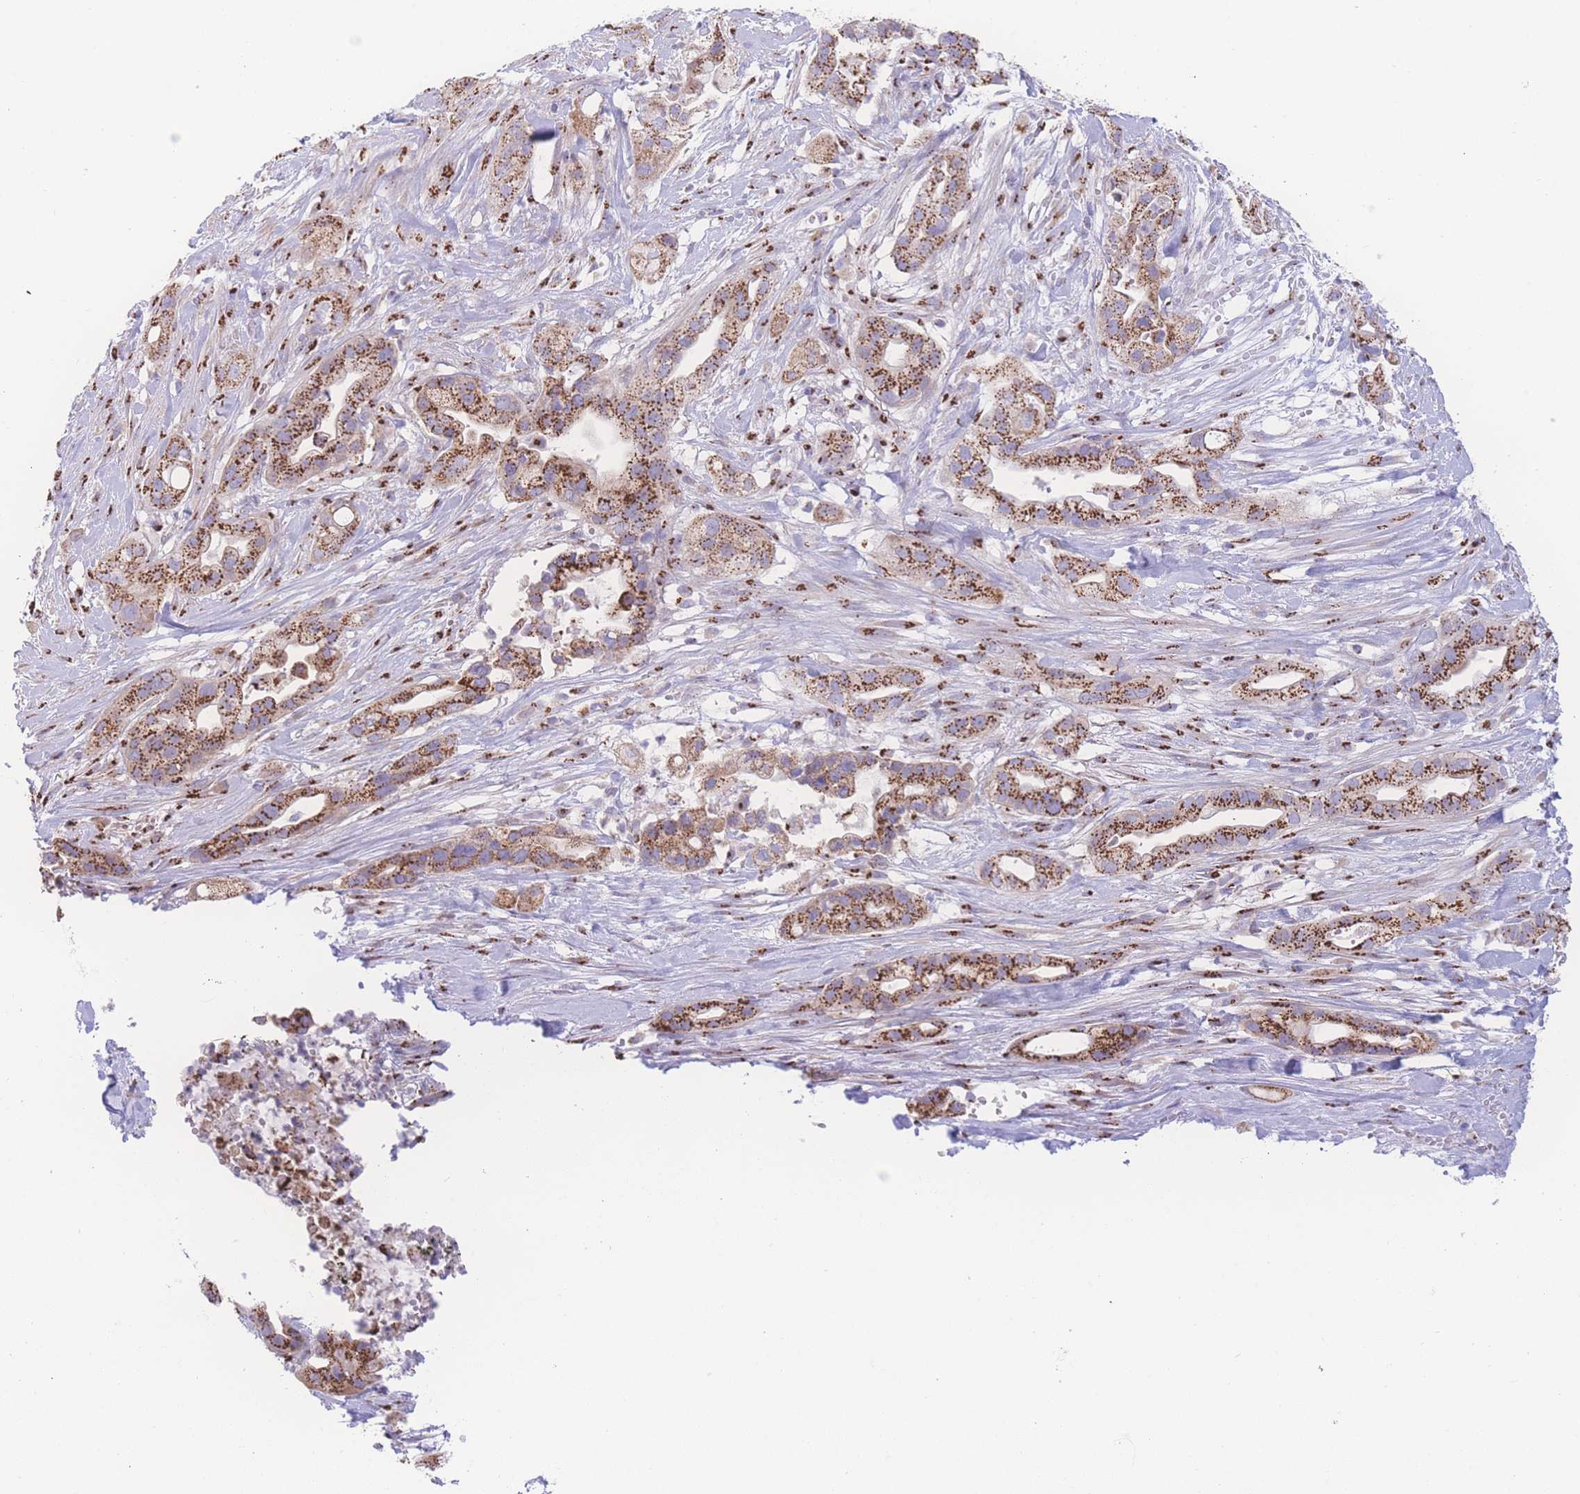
{"staining": {"intensity": "strong", "quantity": ">75%", "location": "cytoplasmic/membranous"}, "tissue": "pancreatic cancer", "cell_type": "Tumor cells", "image_type": "cancer", "snomed": [{"axis": "morphology", "description": "Adenocarcinoma, NOS"}, {"axis": "topography", "description": "Pancreas"}], "caption": "Human adenocarcinoma (pancreatic) stained with a protein marker exhibits strong staining in tumor cells.", "gene": "GOLM2", "patient": {"sex": "male", "age": 44}}